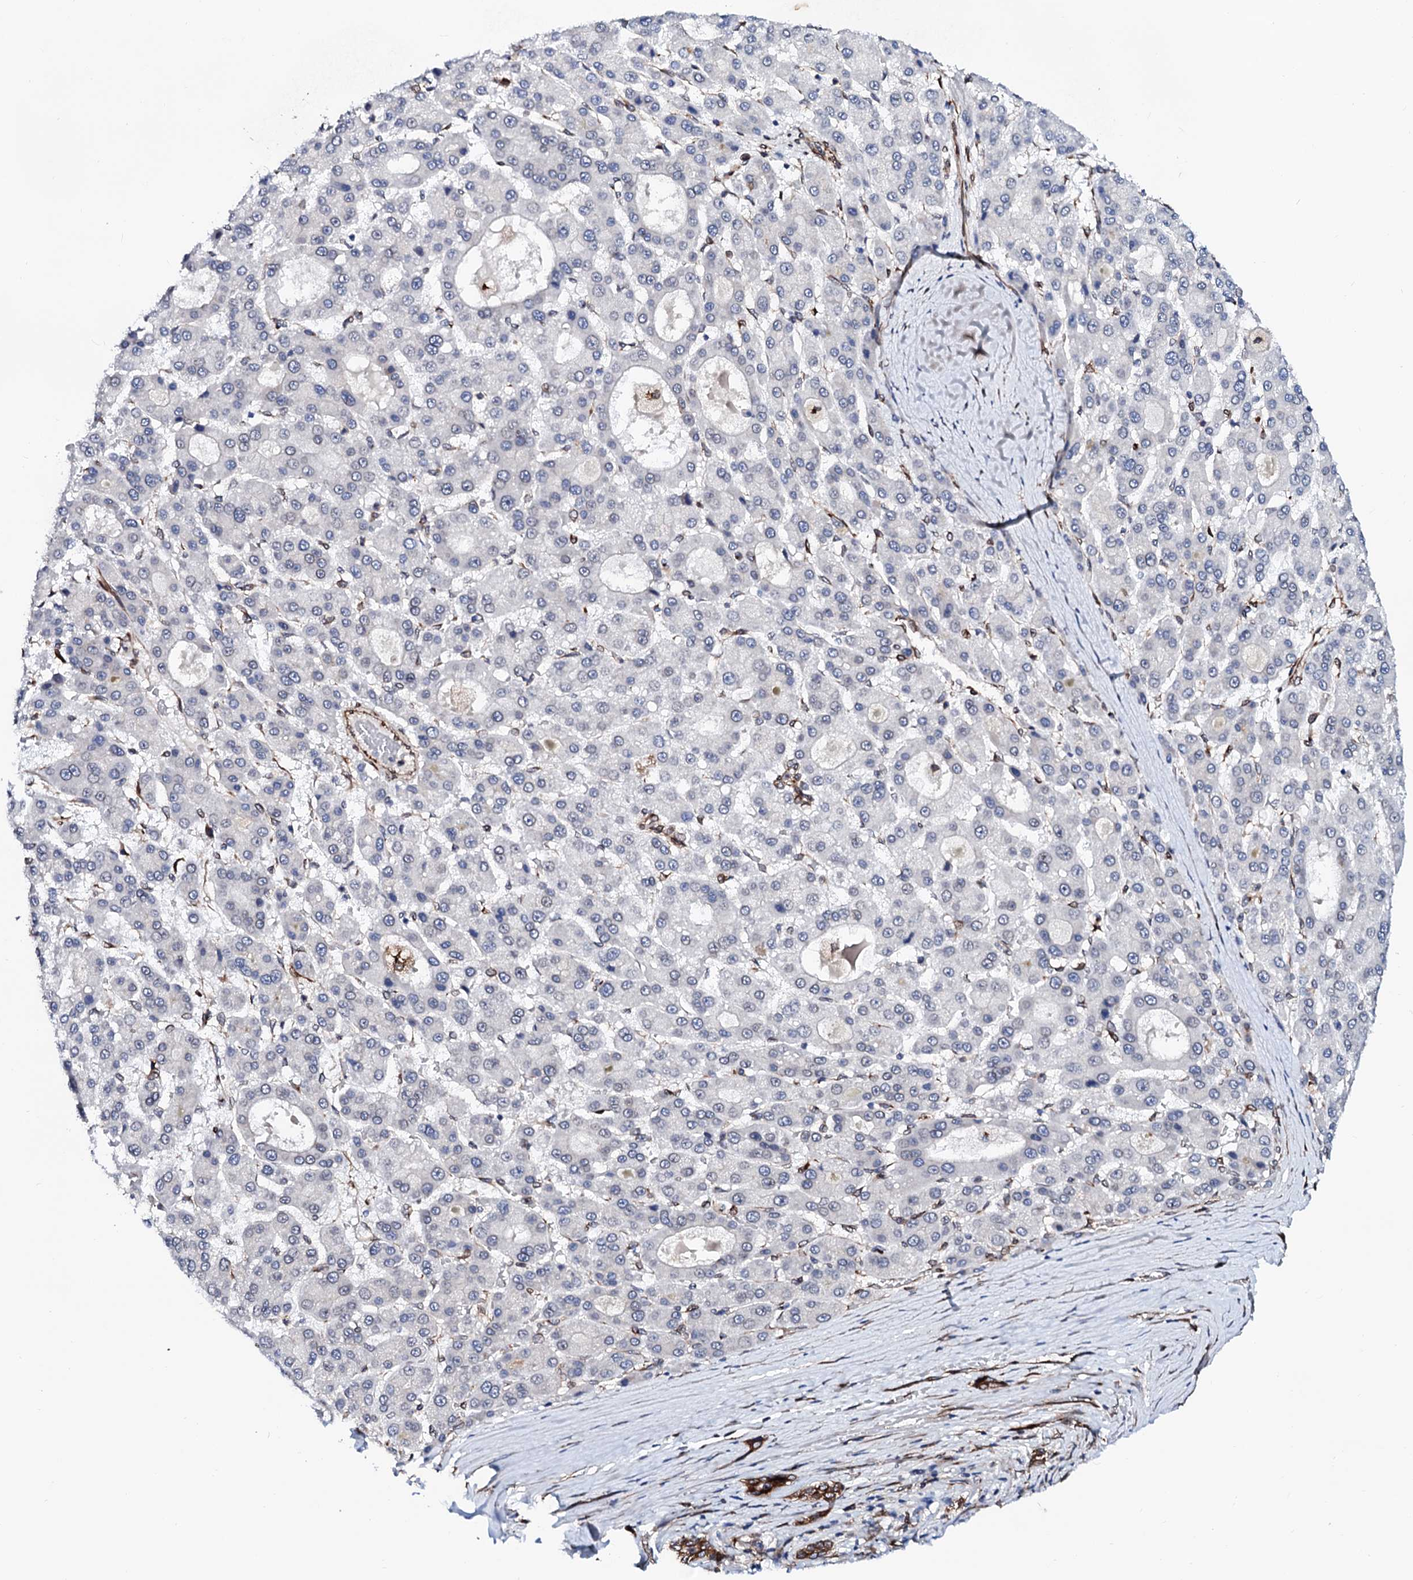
{"staining": {"intensity": "negative", "quantity": "none", "location": "none"}, "tissue": "liver cancer", "cell_type": "Tumor cells", "image_type": "cancer", "snomed": [{"axis": "morphology", "description": "Carcinoma, Hepatocellular, NOS"}, {"axis": "topography", "description": "Liver"}], "caption": "The photomicrograph shows no staining of tumor cells in liver cancer (hepatocellular carcinoma). The staining was performed using DAB to visualize the protein expression in brown, while the nuclei were stained in blue with hematoxylin (Magnification: 20x).", "gene": "TMCO3", "patient": {"sex": "male", "age": 70}}